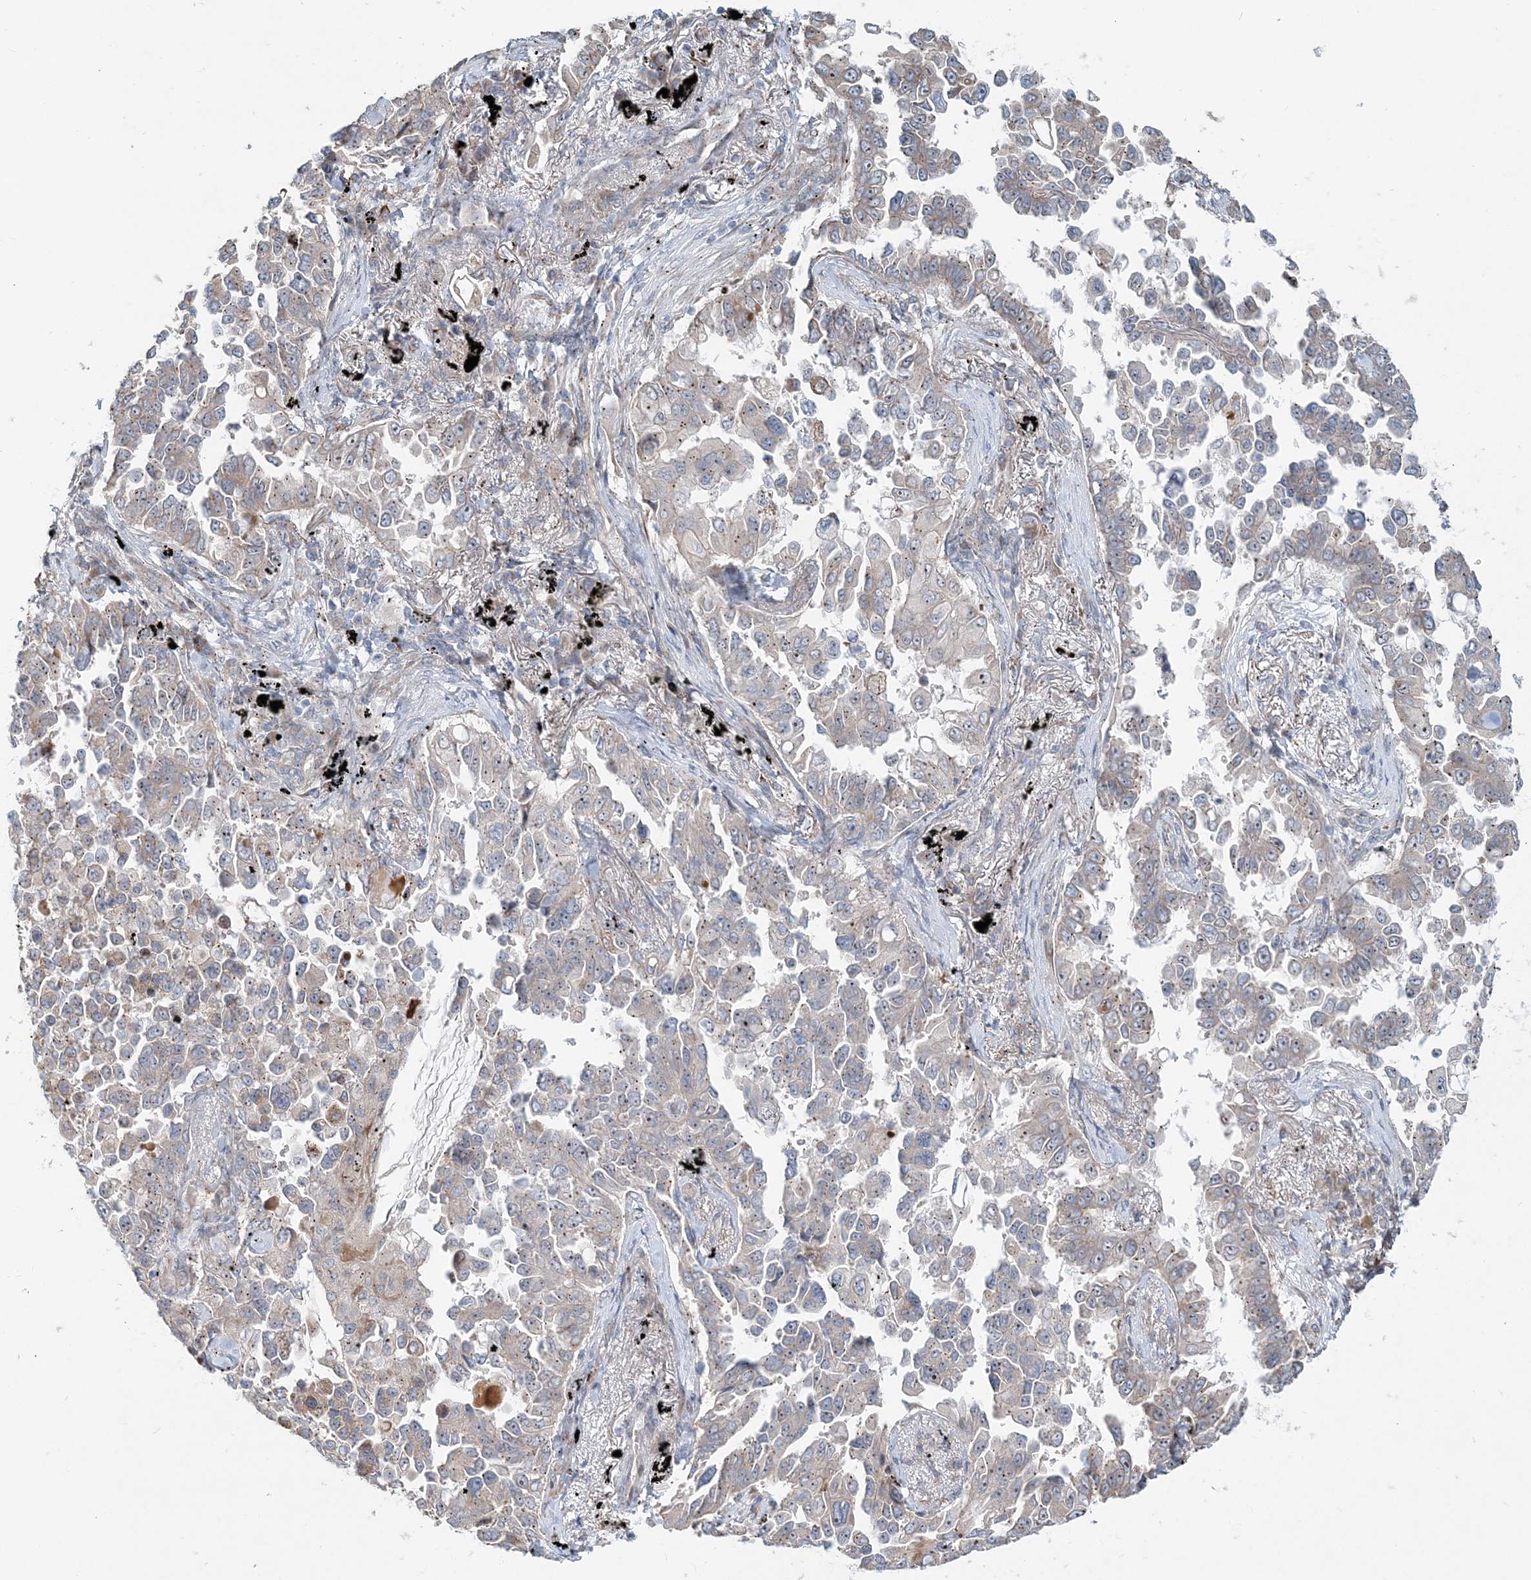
{"staining": {"intensity": "negative", "quantity": "none", "location": "none"}, "tissue": "lung cancer", "cell_type": "Tumor cells", "image_type": "cancer", "snomed": [{"axis": "morphology", "description": "Adenocarcinoma, NOS"}, {"axis": "topography", "description": "Lung"}], "caption": "The micrograph reveals no significant positivity in tumor cells of adenocarcinoma (lung).", "gene": "CXXC5", "patient": {"sex": "female", "age": 67}}